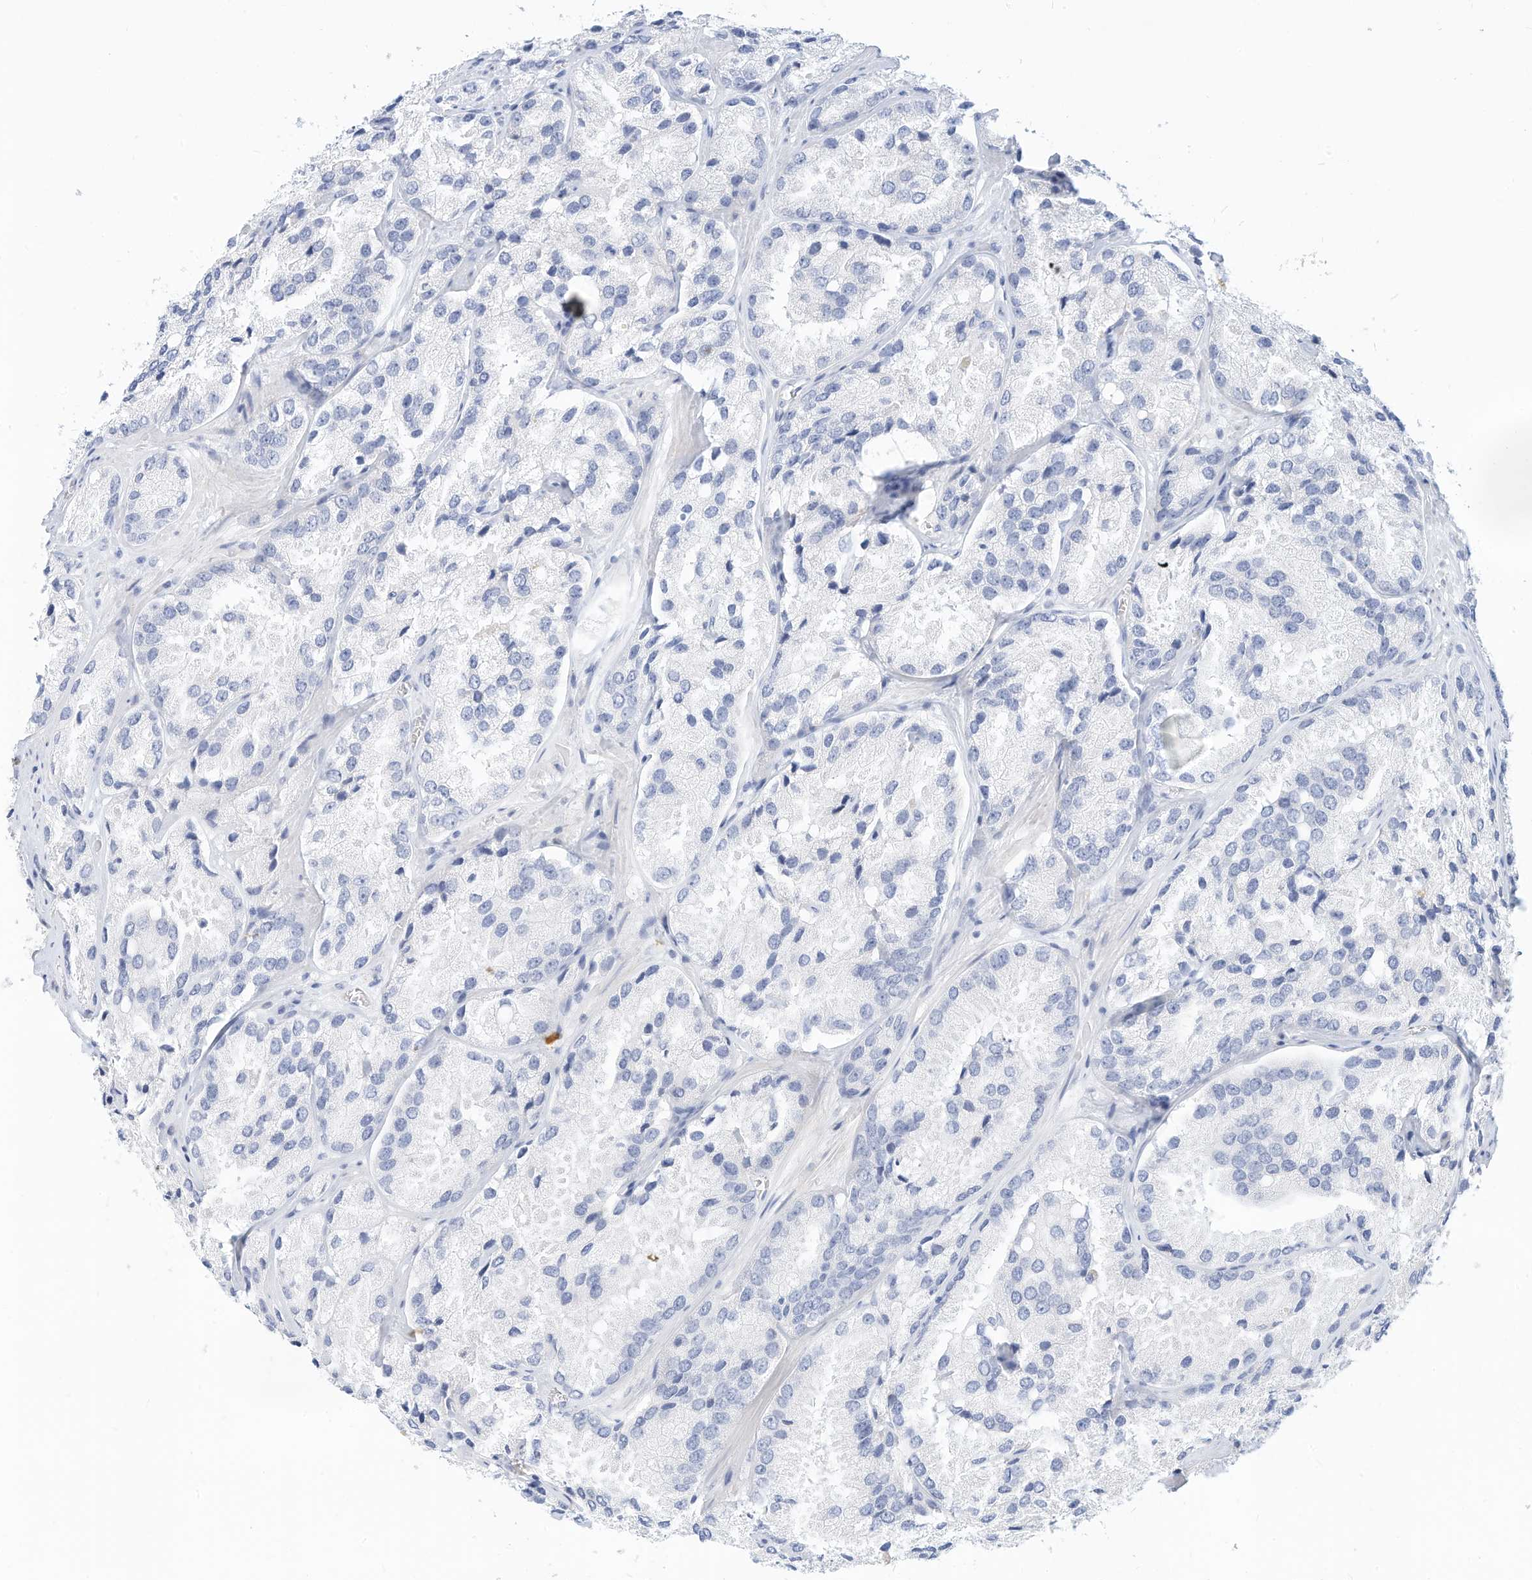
{"staining": {"intensity": "negative", "quantity": "none", "location": "none"}, "tissue": "prostate cancer", "cell_type": "Tumor cells", "image_type": "cancer", "snomed": [{"axis": "morphology", "description": "Adenocarcinoma, High grade"}, {"axis": "topography", "description": "Prostate"}], "caption": "Immunohistochemistry of human prostate cancer demonstrates no expression in tumor cells.", "gene": "SPOCD1", "patient": {"sex": "male", "age": 66}}